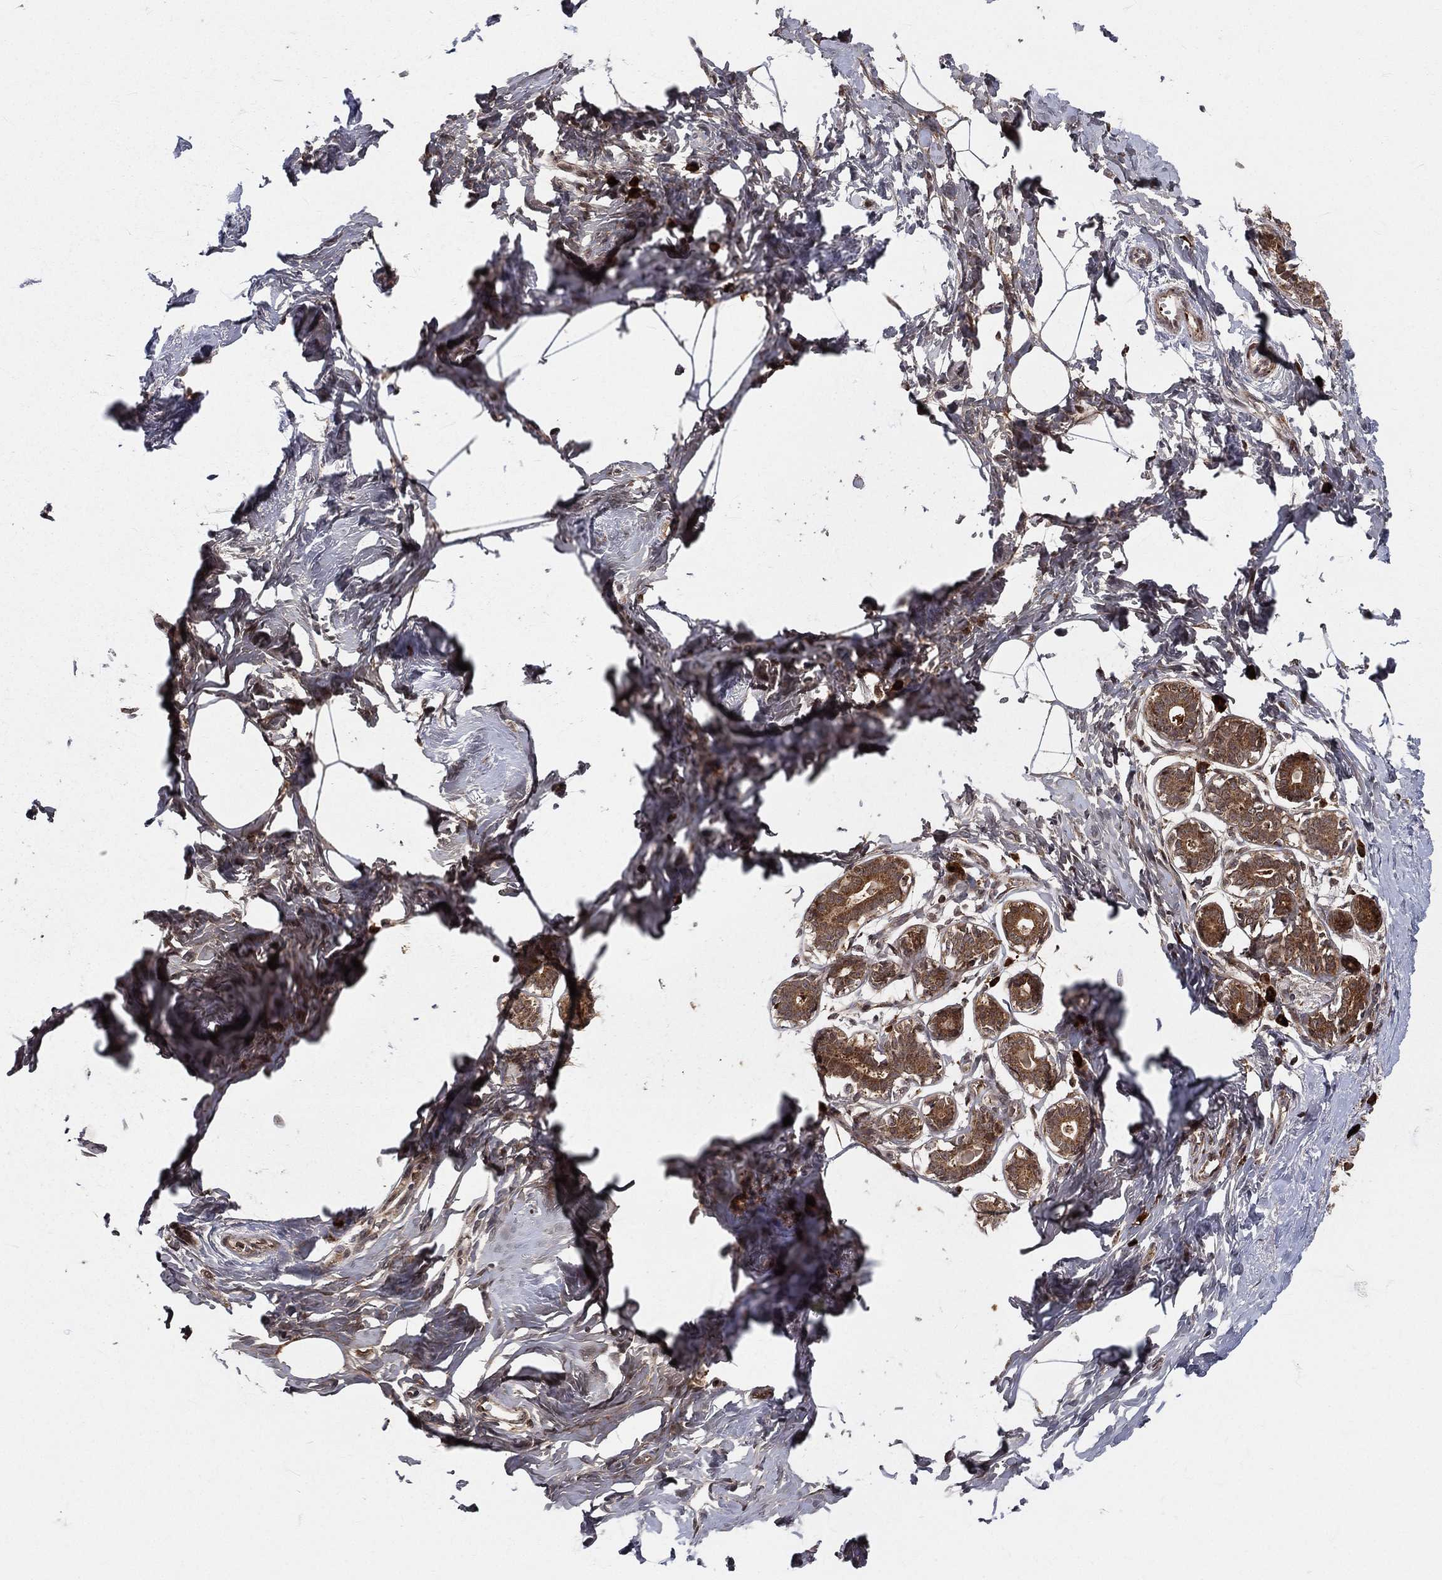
{"staining": {"intensity": "negative", "quantity": "none", "location": "none"}, "tissue": "breast", "cell_type": "Adipocytes", "image_type": "normal", "snomed": [{"axis": "morphology", "description": "Normal tissue, NOS"}, {"axis": "morphology", "description": "Lobular carcinoma, in situ"}, {"axis": "topography", "description": "Breast"}], "caption": "A high-resolution micrograph shows IHC staining of unremarkable breast, which exhibits no significant positivity in adipocytes. (DAB immunohistochemistry (IHC), high magnification).", "gene": "MDM2", "patient": {"sex": "female", "age": 35}}